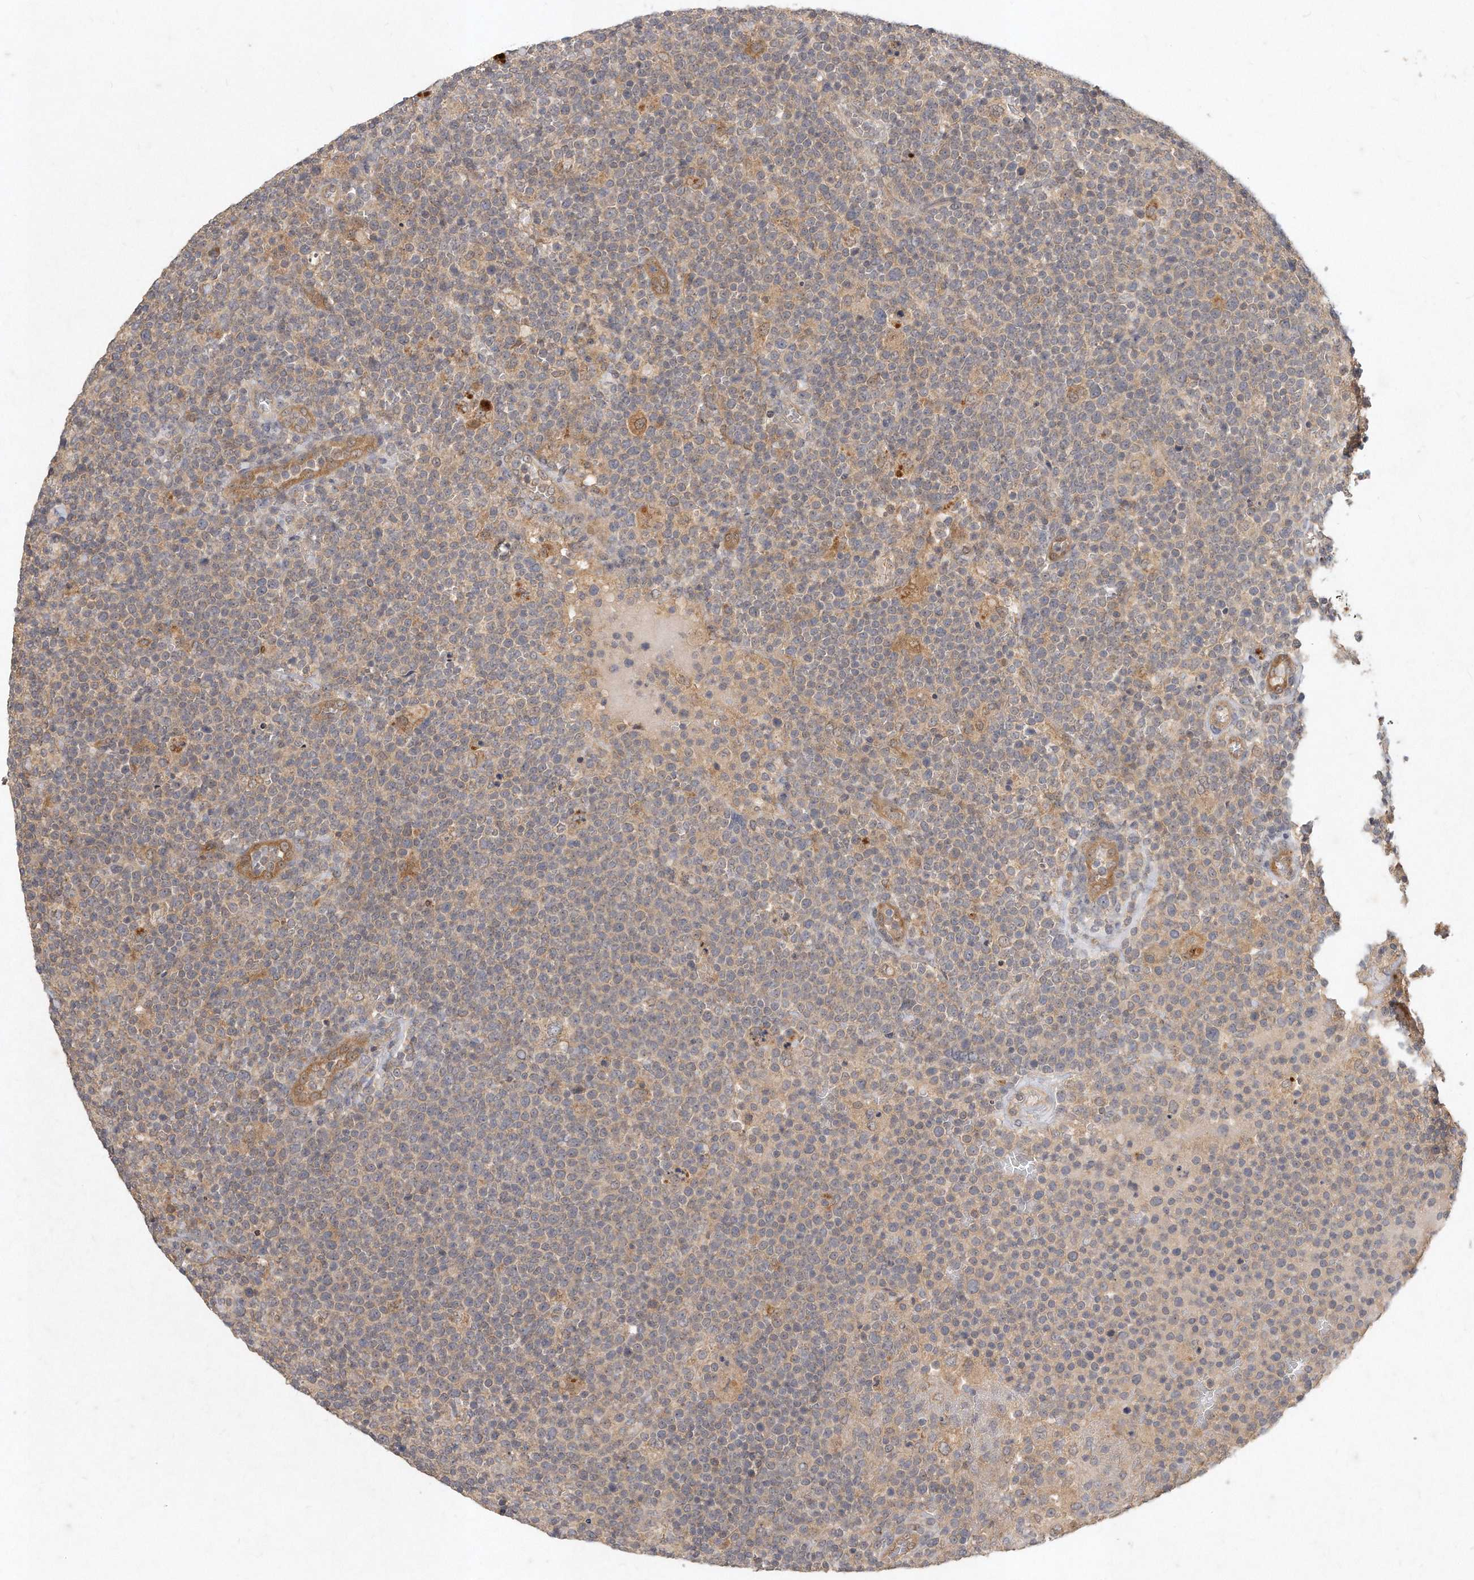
{"staining": {"intensity": "weak", "quantity": "25%-75%", "location": "cytoplasmic/membranous"}, "tissue": "lymphoma", "cell_type": "Tumor cells", "image_type": "cancer", "snomed": [{"axis": "morphology", "description": "Malignant lymphoma, non-Hodgkin's type, High grade"}, {"axis": "topography", "description": "Lymph node"}], "caption": "Brown immunohistochemical staining in human lymphoma demonstrates weak cytoplasmic/membranous staining in about 25%-75% of tumor cells.", "gene": "LGALS8", "patient": {"sex": "male", "age": 61}}